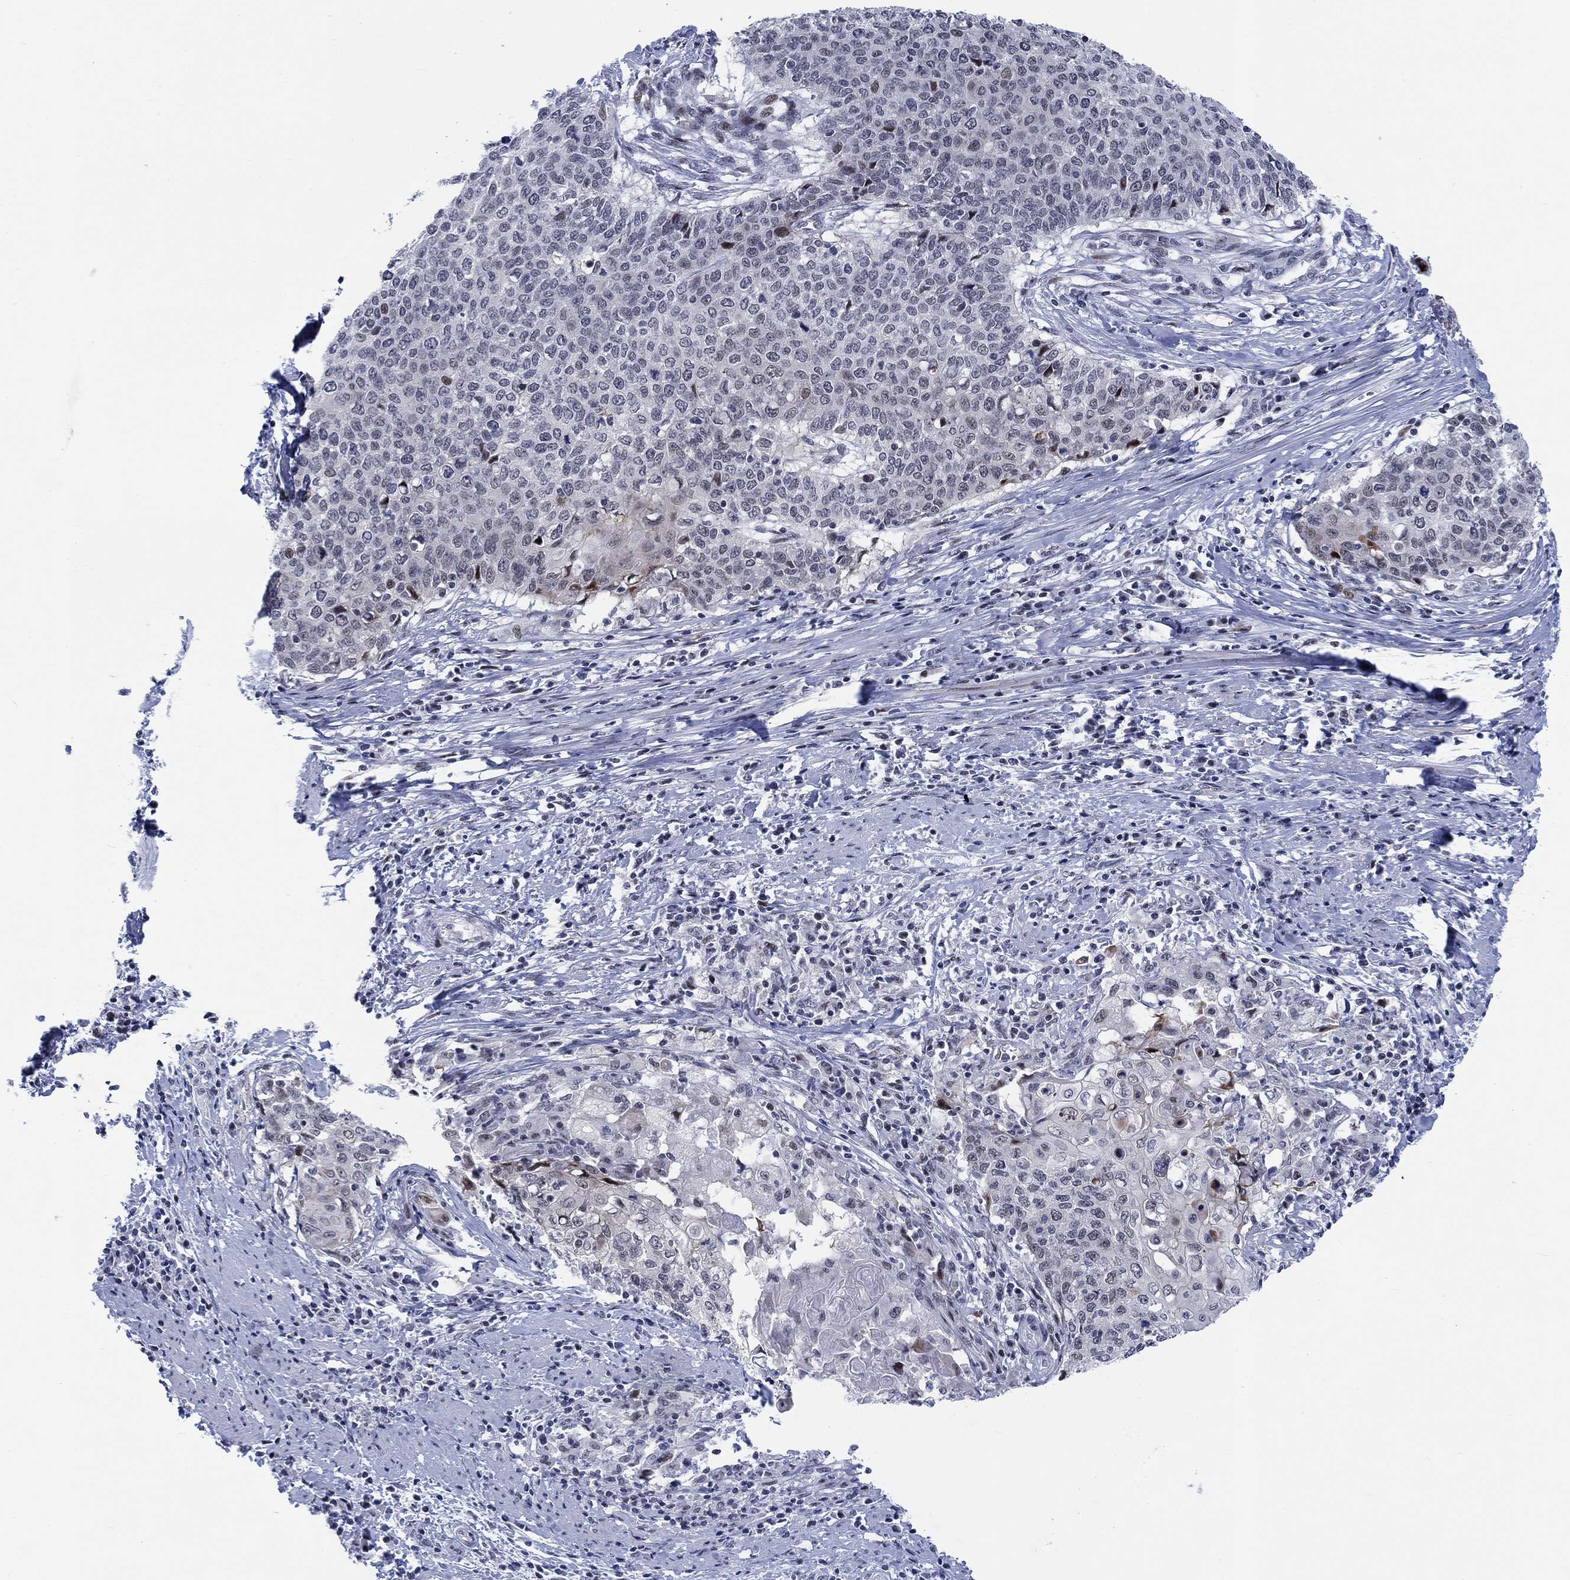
{"staining": {"intensity": "negative", "quantity": "none", "location": "none"}, "tissue": "cervical cancer", "cell_type": "Tumor cells", "image_type": "cancer", "snomed": [{"axis": "morphology", "description": "Squamous cell carcinoma, NOS"}, {"axis": "topography", "description": "Cervix"}], "caption": "This is an immunohistochemistry (IHC) histopathology image of squamous cell carcinoma (cervical). There is no expression in tumor cells.", "gene": "NEU3", "patient": {"sex": "female", "age": 39}}